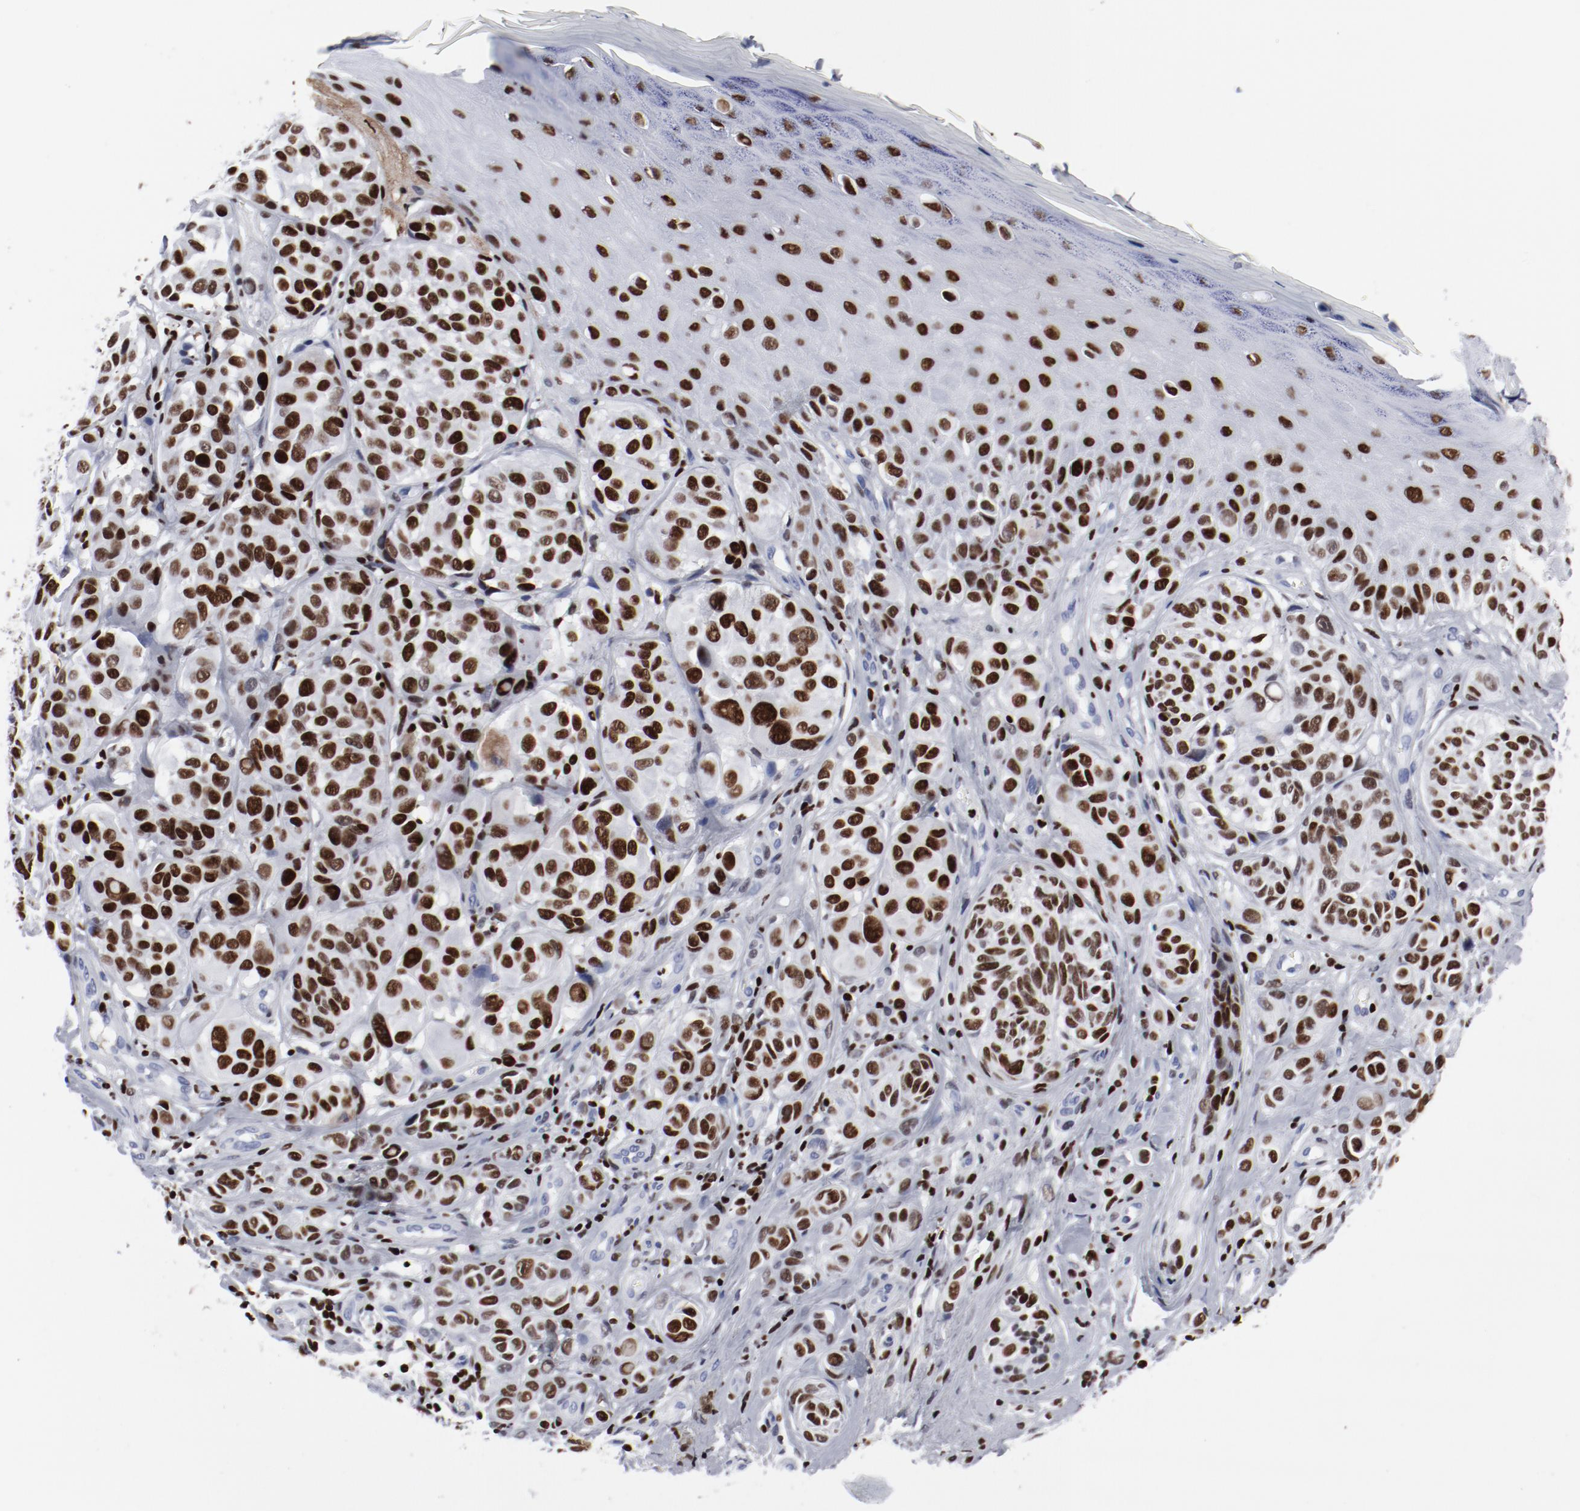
{"staining": {"intensity": "strong", "quantity": ">75%", "location": "nuclear"}, "tissue": "melanoma", "cell_type": "Tumor cells", "image_type": "cancer", "snomed": [{"axis": "morphology", "description": "Malignant melanoma, NOS"}, {"axis": "topography", "description": "Skin"}], "caption": "There is high levels of strong nuclear expression in tumor cells of malignant melanoma, as demonstrated by immunohistochemical staining (brown color).", "gene": "SMARCC2", "patient": {"sex": "male", "age": 57}}